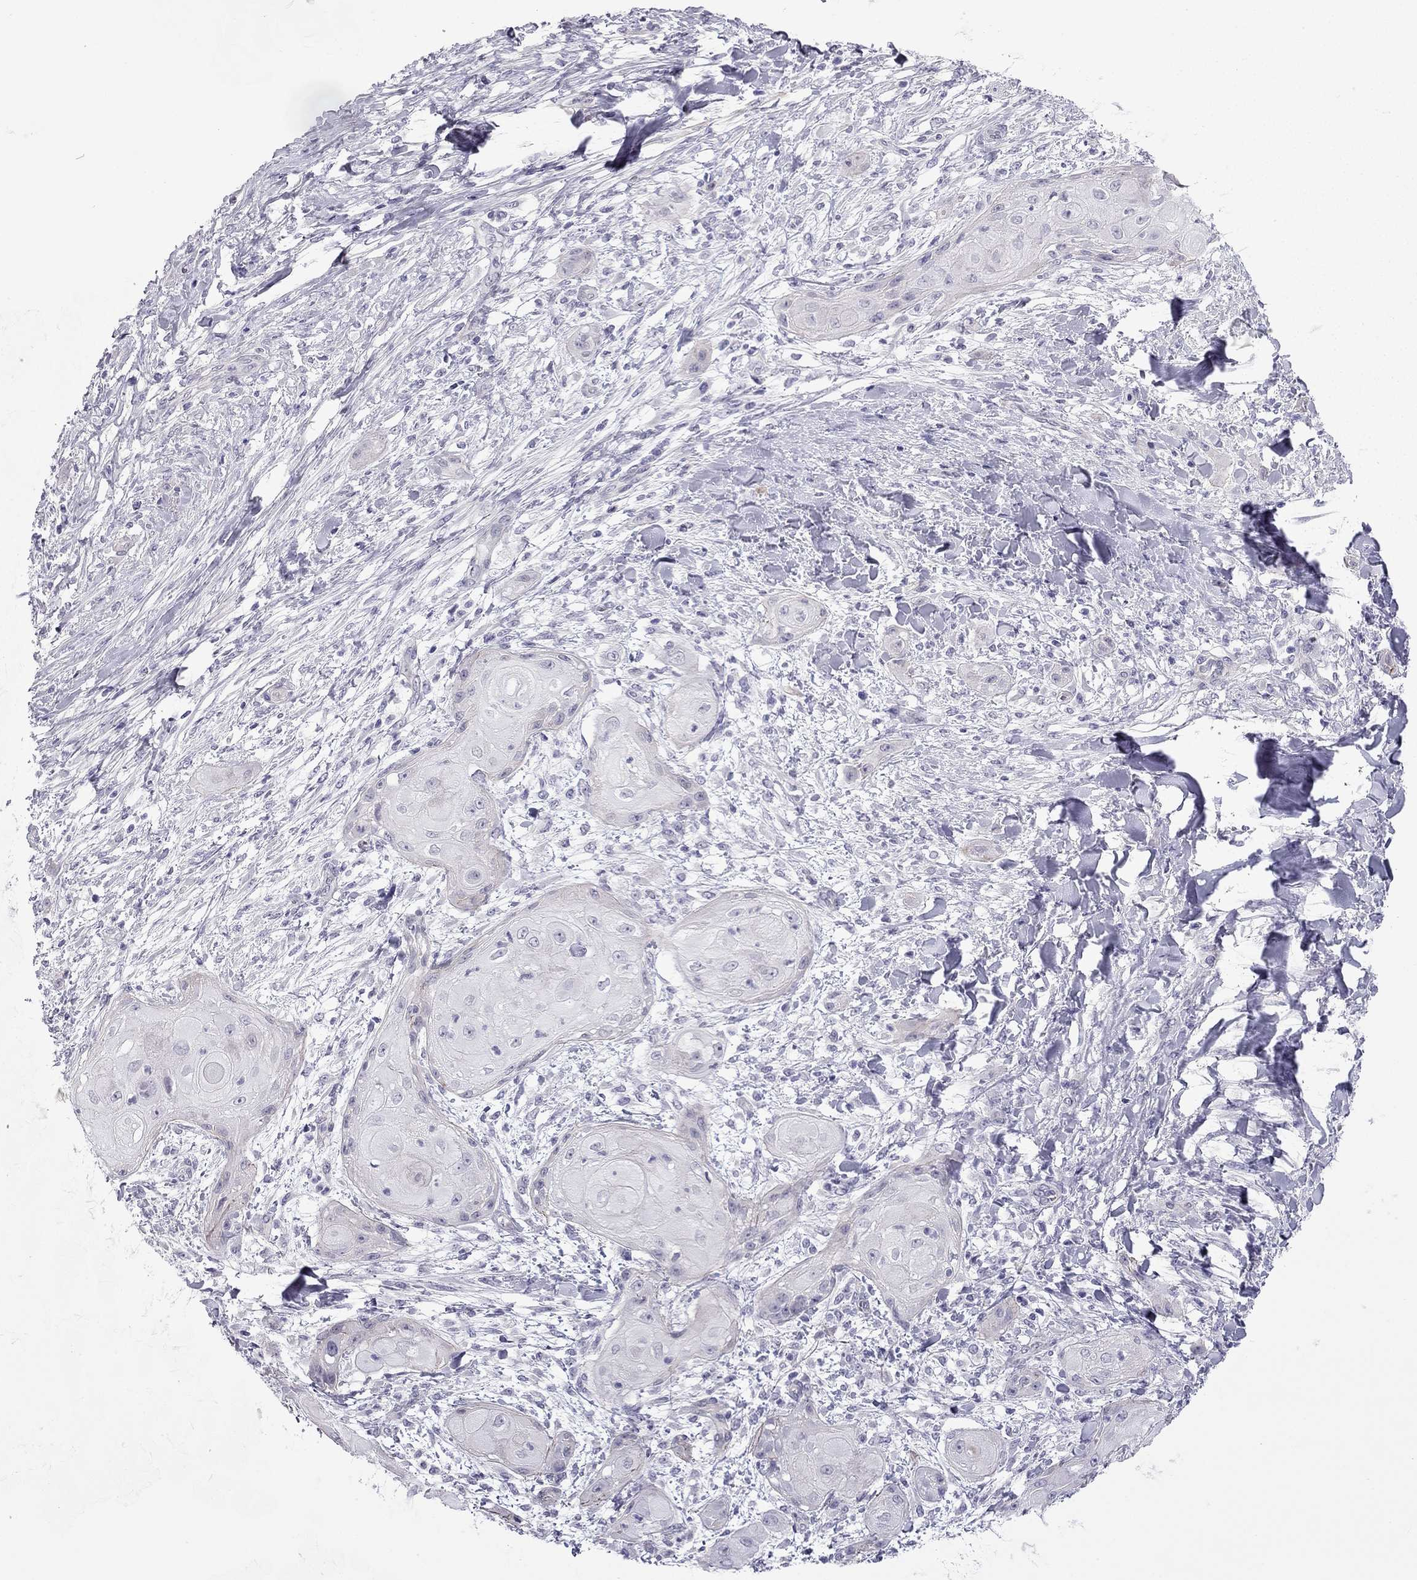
{"staining": {"intensity": "negative", "quantity": "none", "location": "none"}, "tissue": "skin cancer", "cell_type": "Tumor cells", "image_type": "cancer", "snomed": [{"axis": "morphology", "description": "Squamous cell carcinoma, NOS"}, {"axis": "topography", "description": "Skin"}], "caption": "This is an IHC photomicrograph of human skin cancer. There is no expression in tumor cells.", "gene": "CFAP53", "patient": {"sex": "male", "age": 62}}